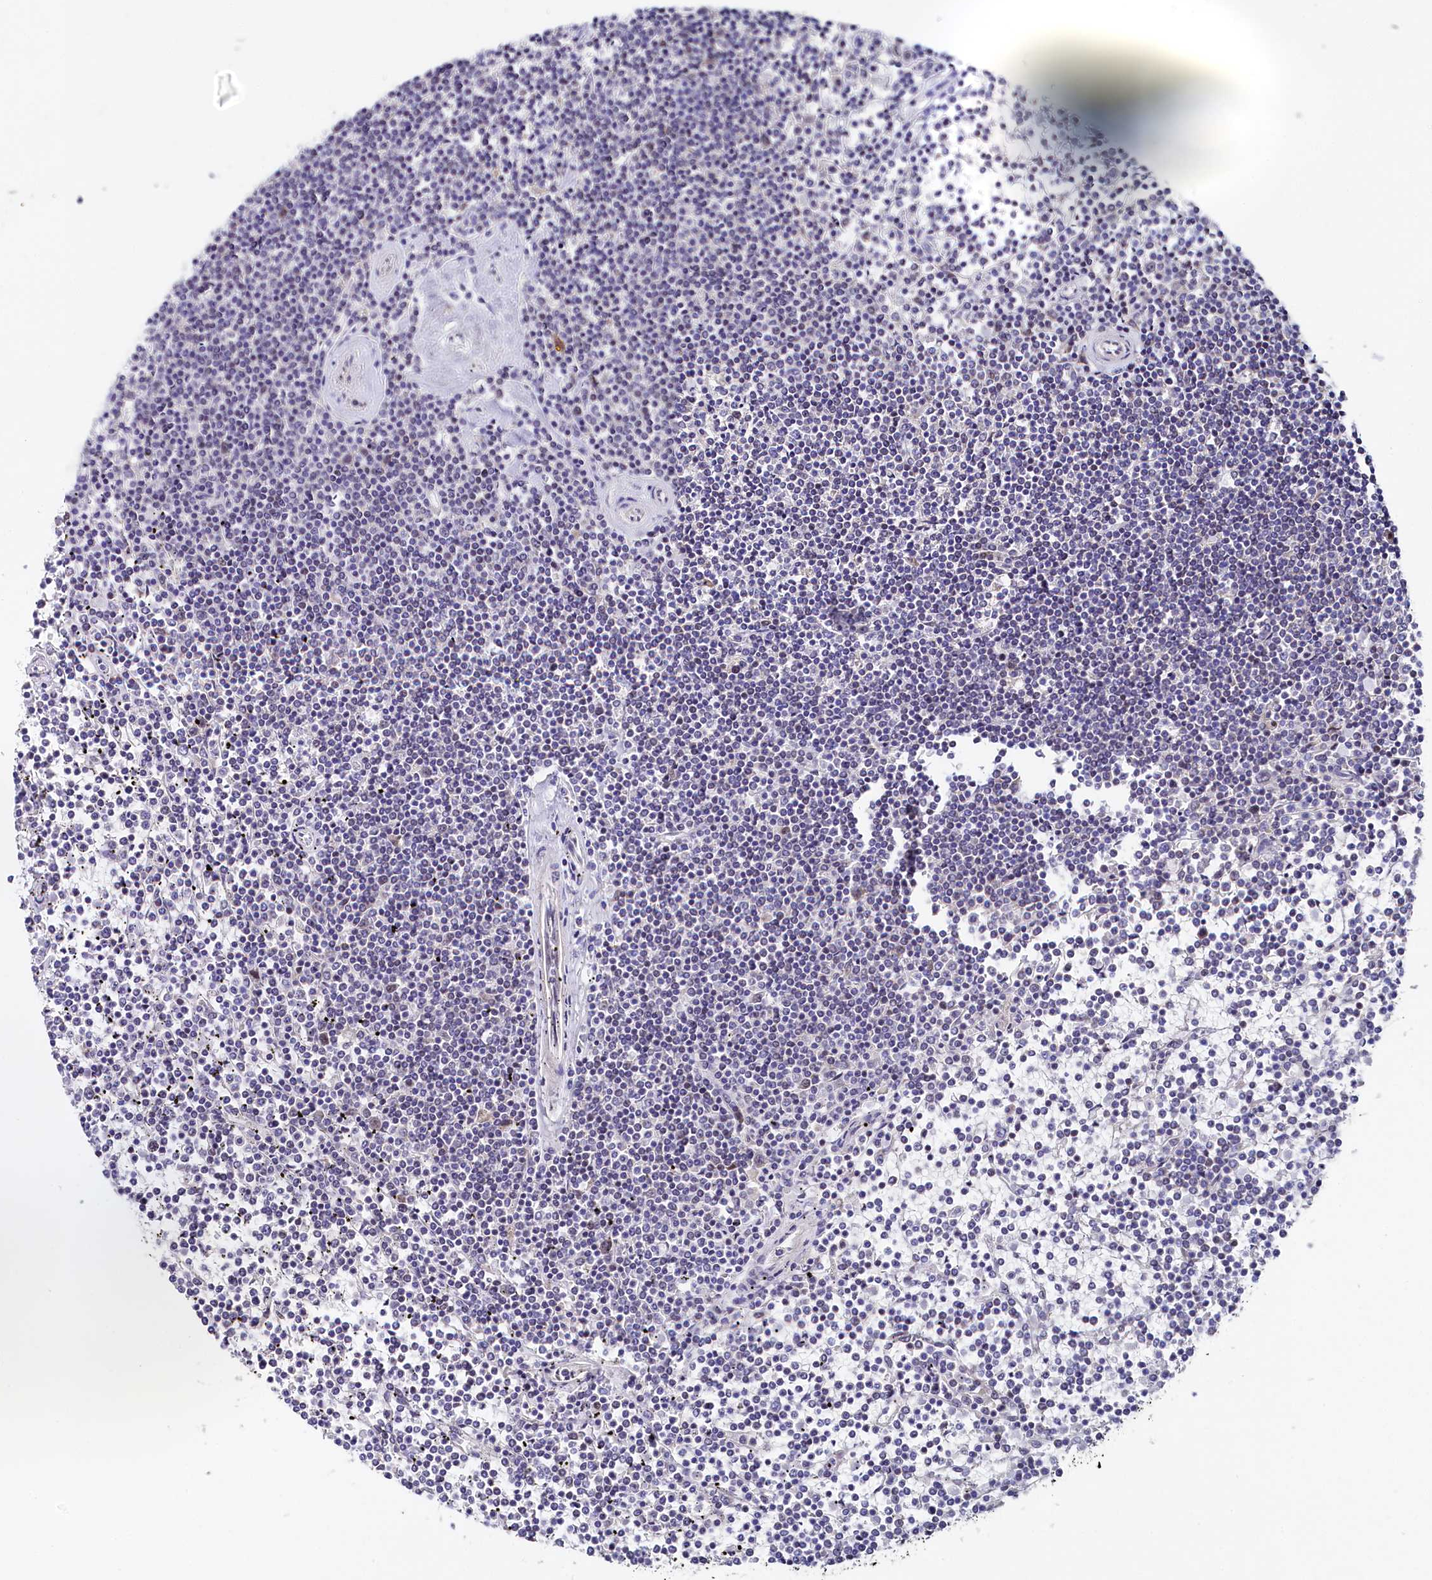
{"staining": {"intensity": "negative", "quantity": "none", "location": "none"}, "tissue": "lymphoma", "cell_type": "Tumor cells", "image_type": "cancer", "snomed": [{"axis": "morphology", "description": "Malignant lymphoma, non-Hodgkin's type, Low grade"}, {"axis": "topography", "description": "Spleen"}], "caption": "Immunohistochemistry (IHC) image of malignant lymphoma, non-Hodgkin's type (low-grade) stained for a protein (brown), which demonstrates no expression in tumor cells. Nuclei are stained in blue.", "gene": "TIGD4", "patient": {"sex": "female", "age": 19}}